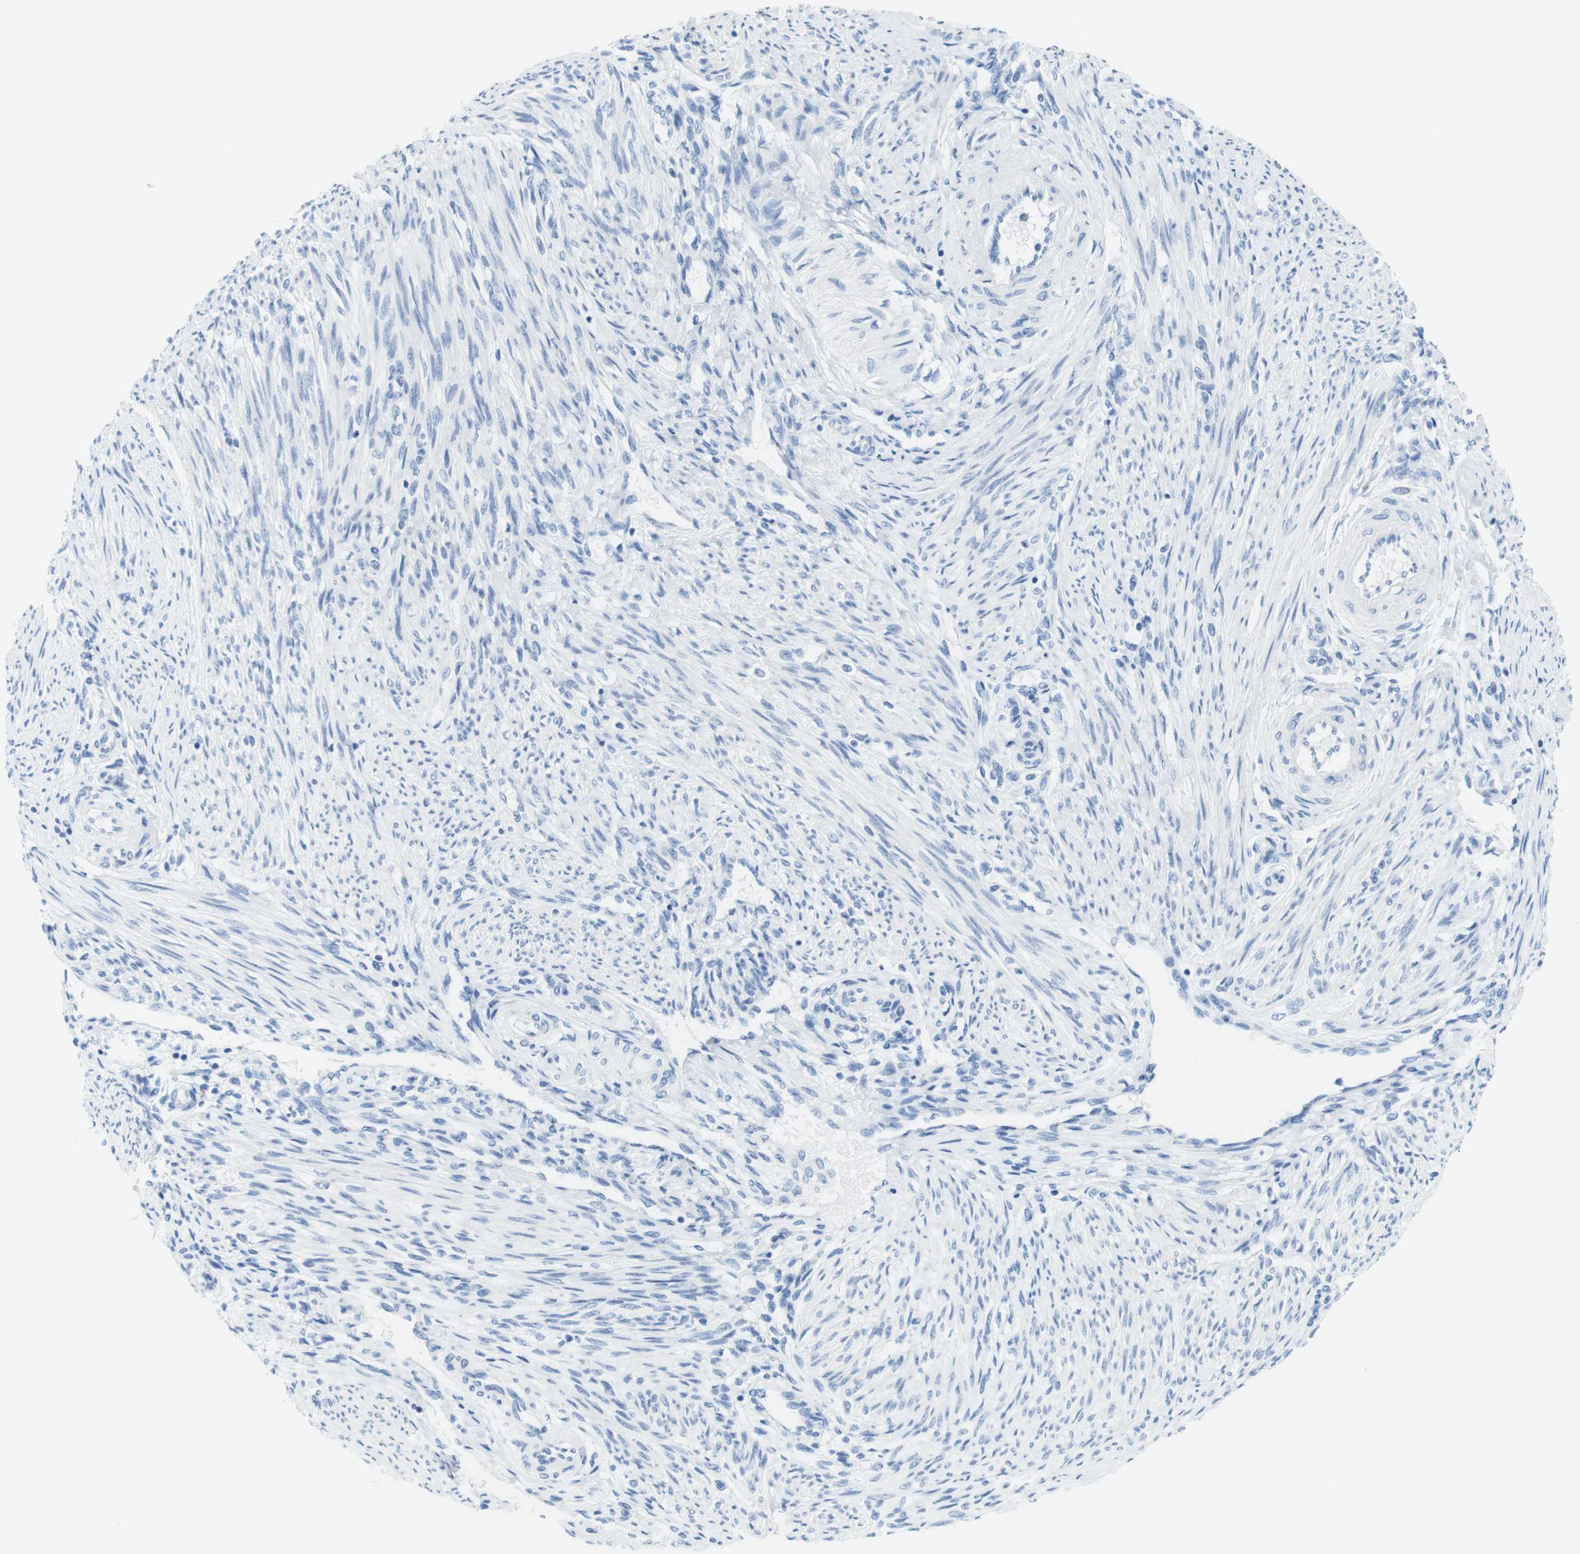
{"staining": {"intensity": "negative", "quantity": "none", "location": "none"}, "tissue": "endometrium", "cell_type": "Cells in endometrial stroma", "image_type": "normal", "snomed": [{"axis": "morphology", "description": "Normal tissue, NOS"}, {"axis": "topography", "description": "Endometrium"}], "caption": "High magnification brightfield microscopy of benign endometrium stained with DAB (3,3'-diaminobenzidine) (brown) and counterstained with hematoxylin (blue): cells in endometrial stroma show no significant staining. The staining was performed using DAB (3,3'-diaminobenzidine) to visualize the protein expression in brown, while the nuclei were stained in blue with hematoxylin (Magnification: 20x).", "gene": "OPN1SW", "patient": {"sex": "female", "age": 42}}